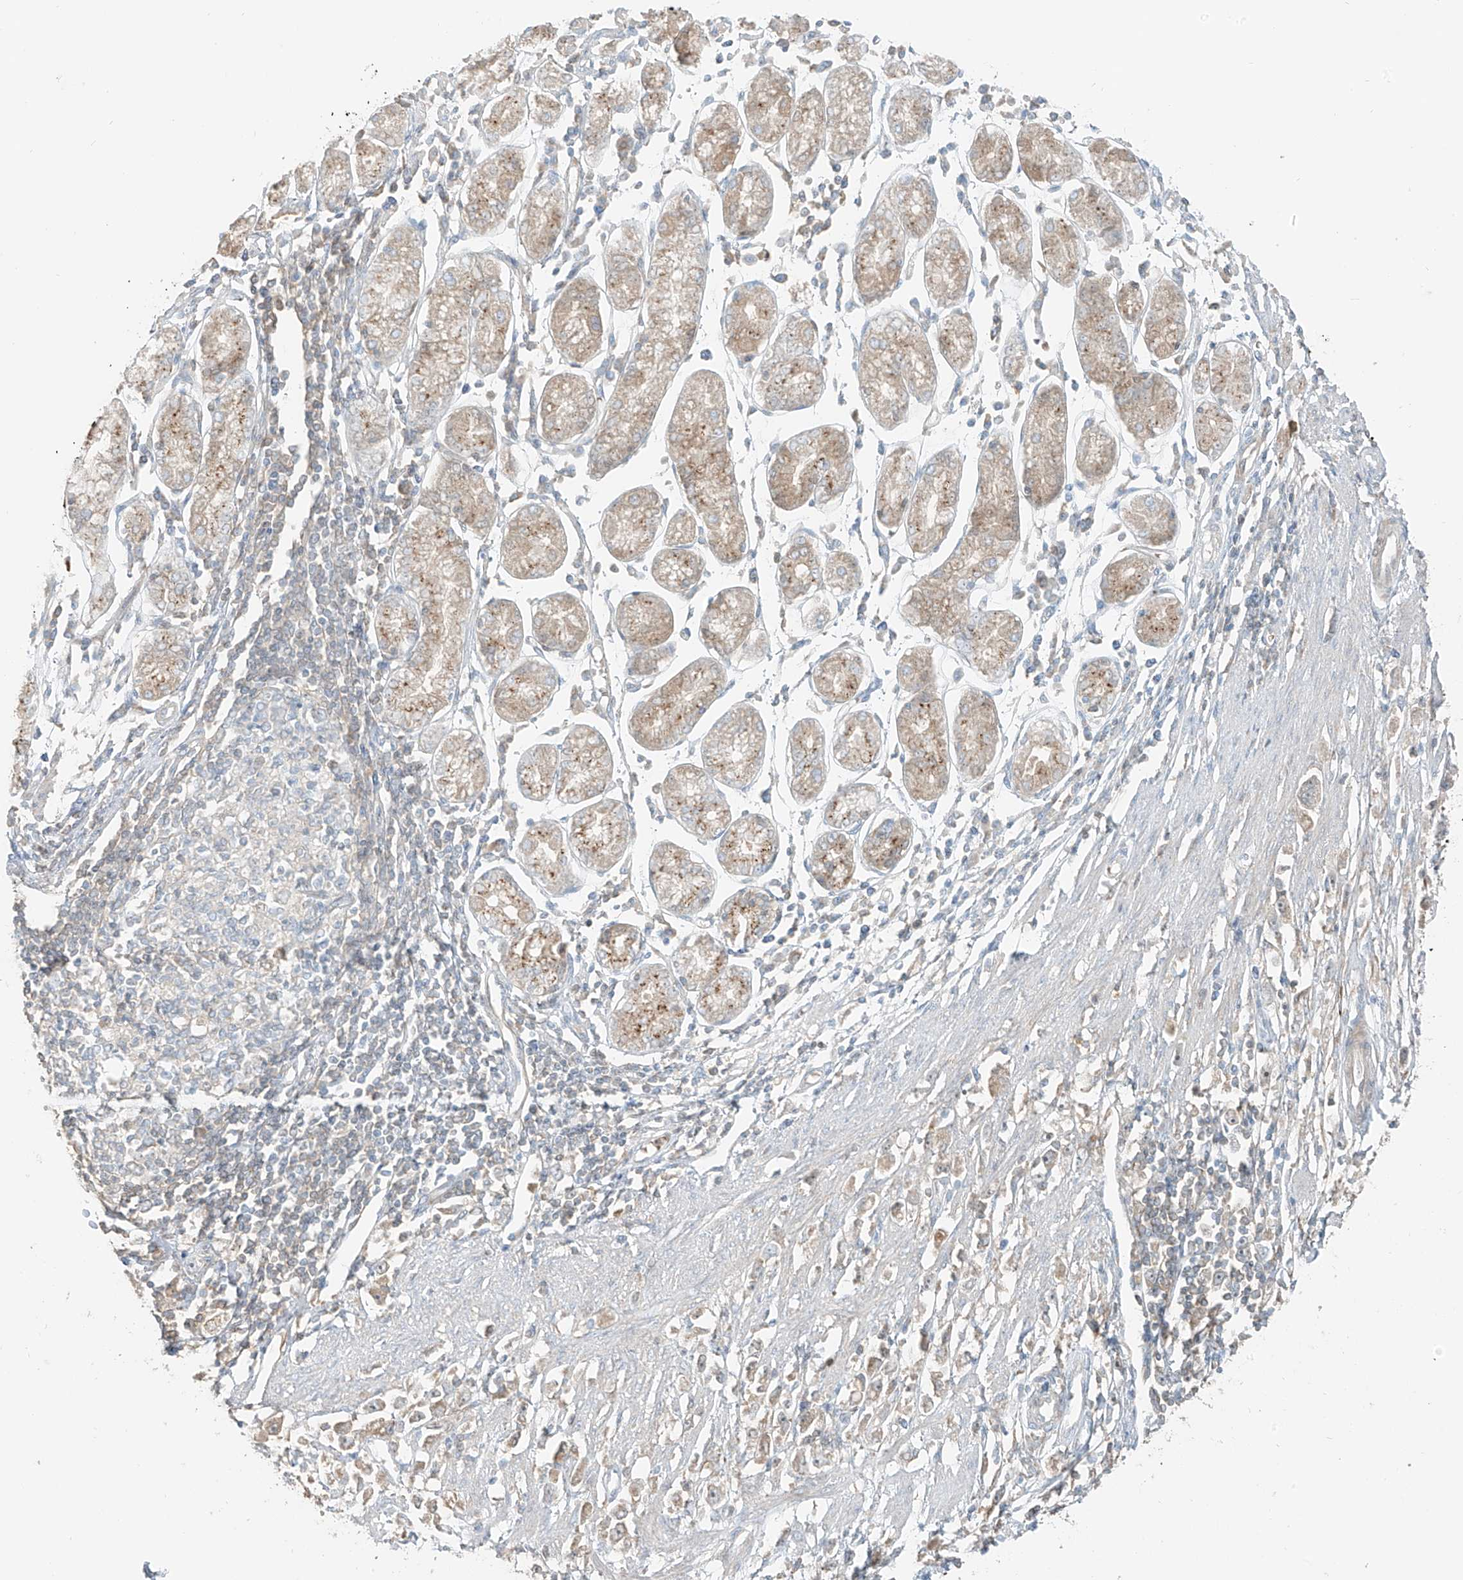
{"staining": {"intensity": "negative", "quantity": "none", "location": "none"}, "tissue": "stomach cancer", "cell_type": "Tumor cells", "image_type": "cancer", "snomed": [{"axis": "morphology", "description": "Adenocarcinoma, NOS"}, {"axis": "topography", "description": "Stomach"}], "caption": "High magnification brightfield microscopy of stomach cancer (adenocarcinoma) stained with DAB (3,3'-diaminobenzidine) (brown) and counterstained with hematoxylin (blue): tumor cells show no significant staining.", "gene": "FSTL1", "patient": {"sex": "female", "age": 59}}